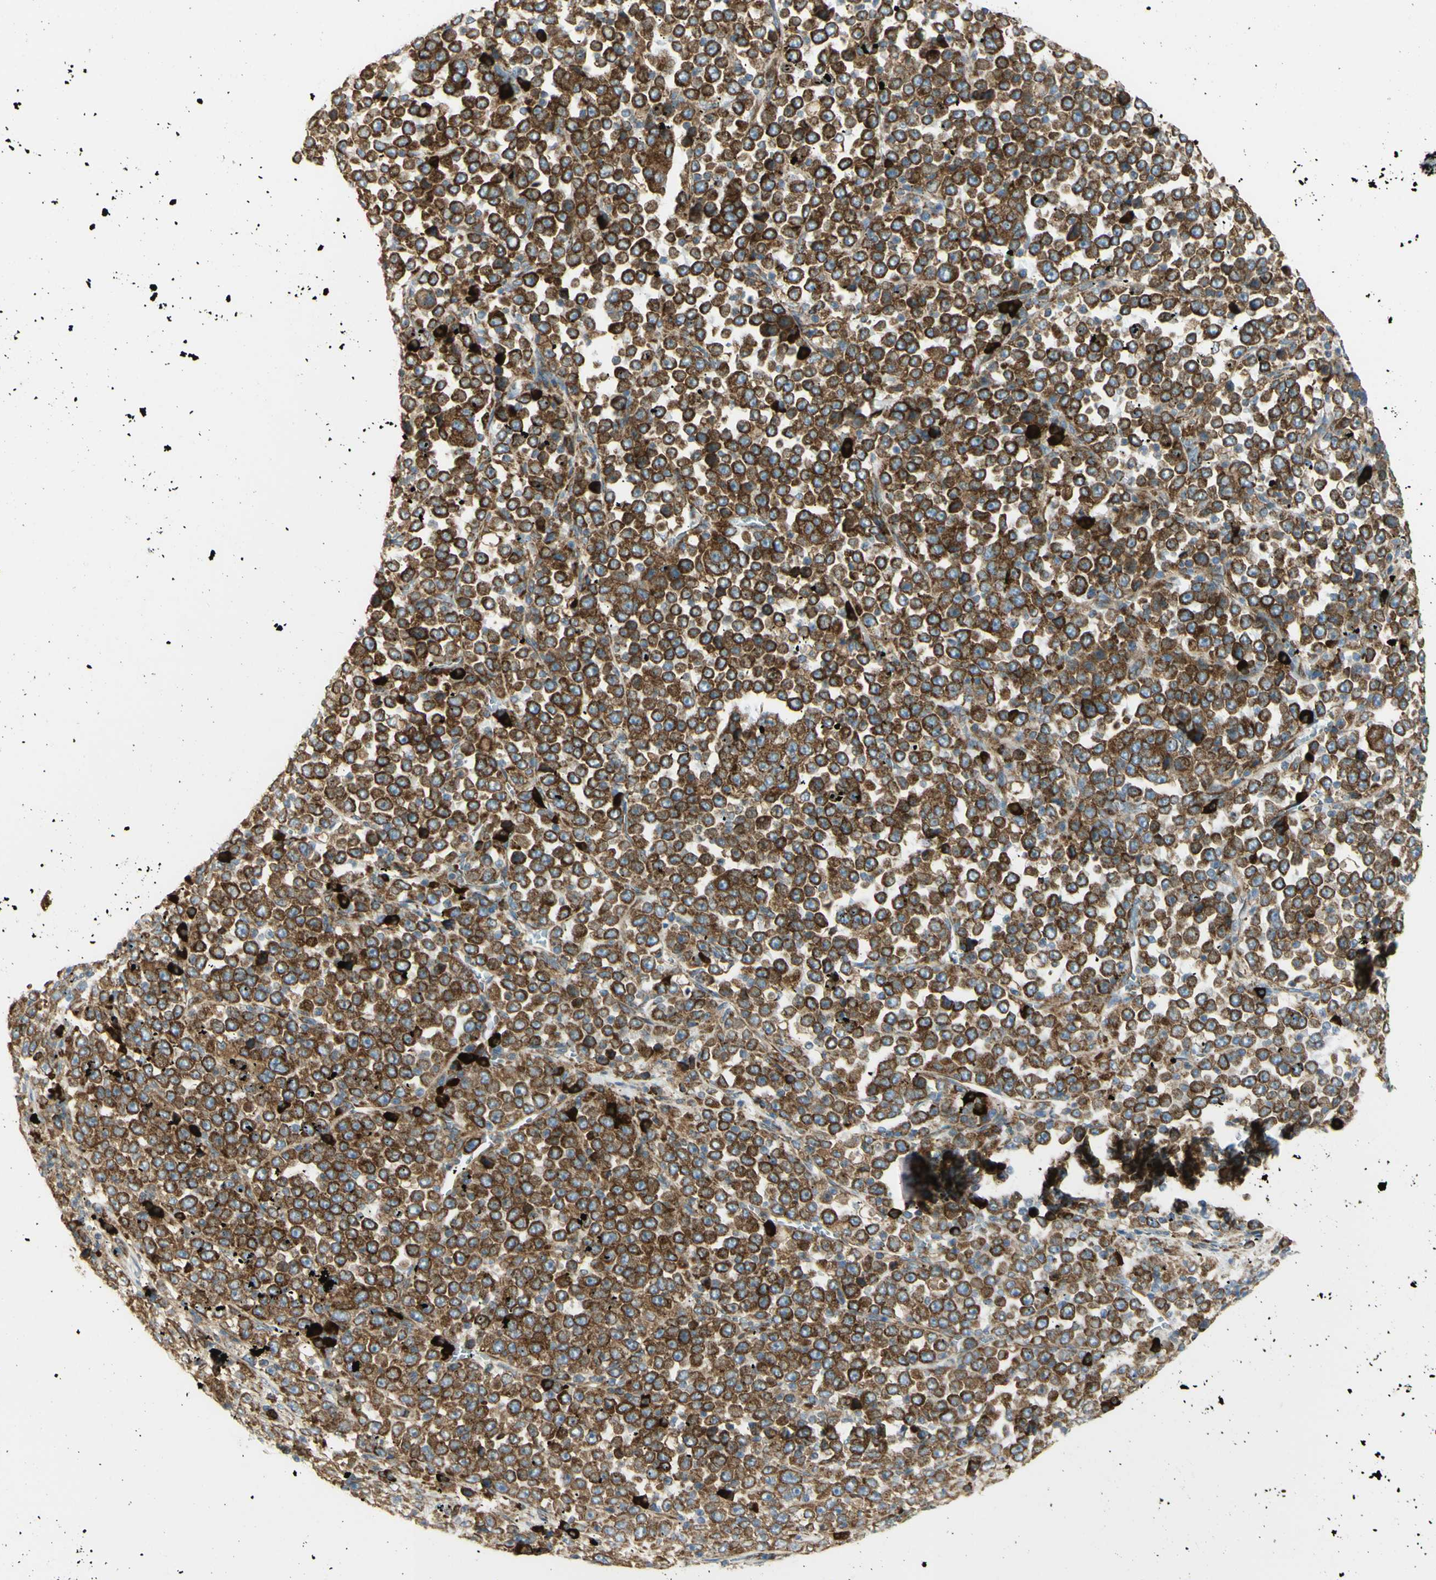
{"staining": {"intensity": "strong", "quantity": ">75%", "location": "cytoplasmic/membranous"}, "tissue": "stomach cancer", "cell_type": "Tumor cells", "image_type": "cancer", "snomed": [{"axis": "morphology", "description": "Normal tissue, NOS"}, {"axis": "morphology", "description": "Adenocarcinoma, NOS"}, {"axis": "topography", "description": "Stomach, upper"}, {"axis": "topography", "description": "Stomach"}], "caption": "Protein expression analysis of stomach adenocarcinoma exhibits strong cytoplasmic/membranous expression in approximately >75% of tumor cells.", "gene": "MANF", "patient": {"sex": "male", "age": 59}}